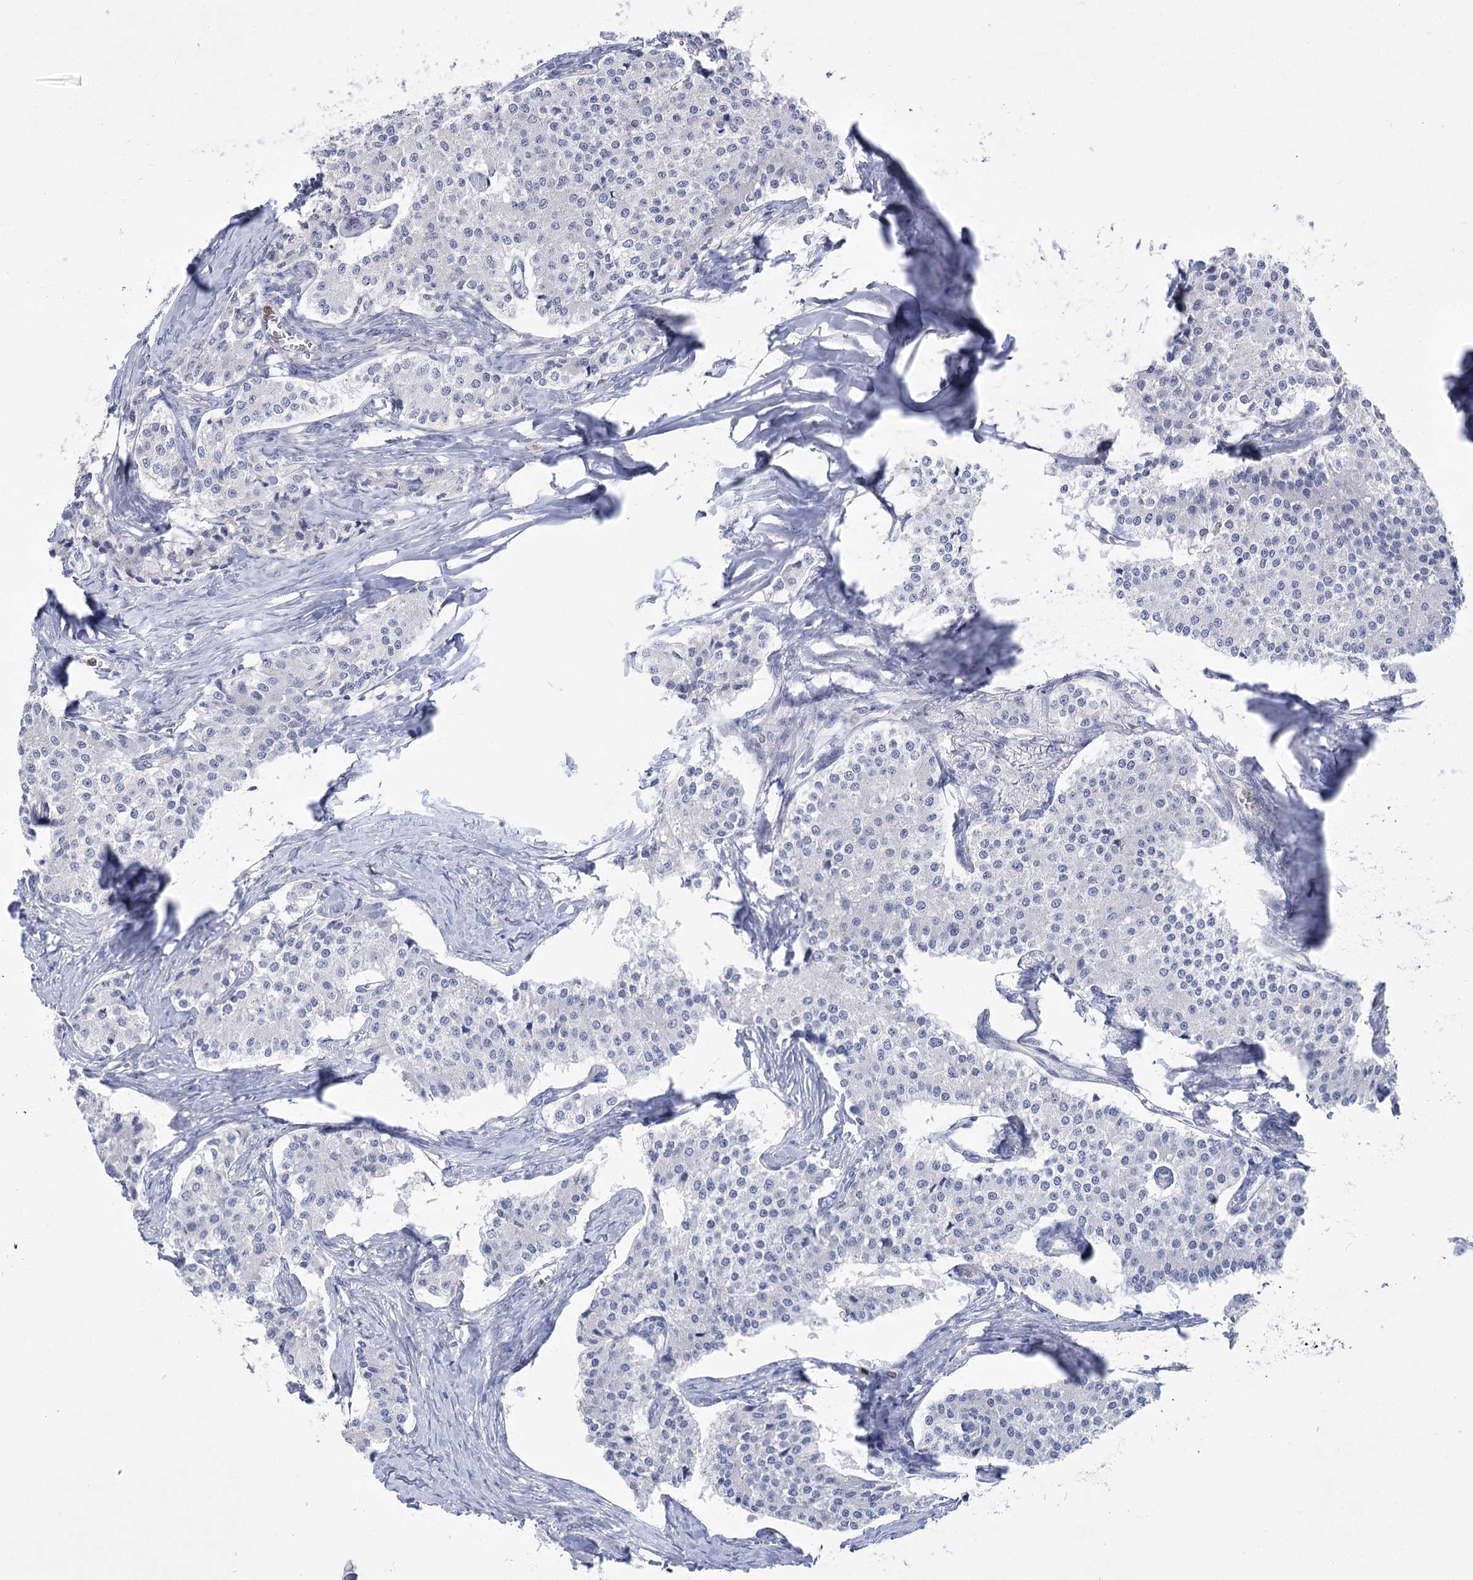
{"staining": {"intensity": "negative", "quantity": "none", "location": "none"}, "tissue": "carcinoid", "cell_type": "Tumor cells", "image_type": "cancer", "snomed": [{"axis": "morphology", "description": "Carcinoid, malignant, NOS"}, {"axis": "topography", "description": "Colon"}], "caption": "The micrograph demonstrates no significant expression in tumor cells of malignant carcinoid. Brightfield microscopy of IHC stained with DAB (brown) and hematoxylin (blue), captured at high magnification.", "gene": "THAP6", "patient": {"sex": "female", "age": 52}}